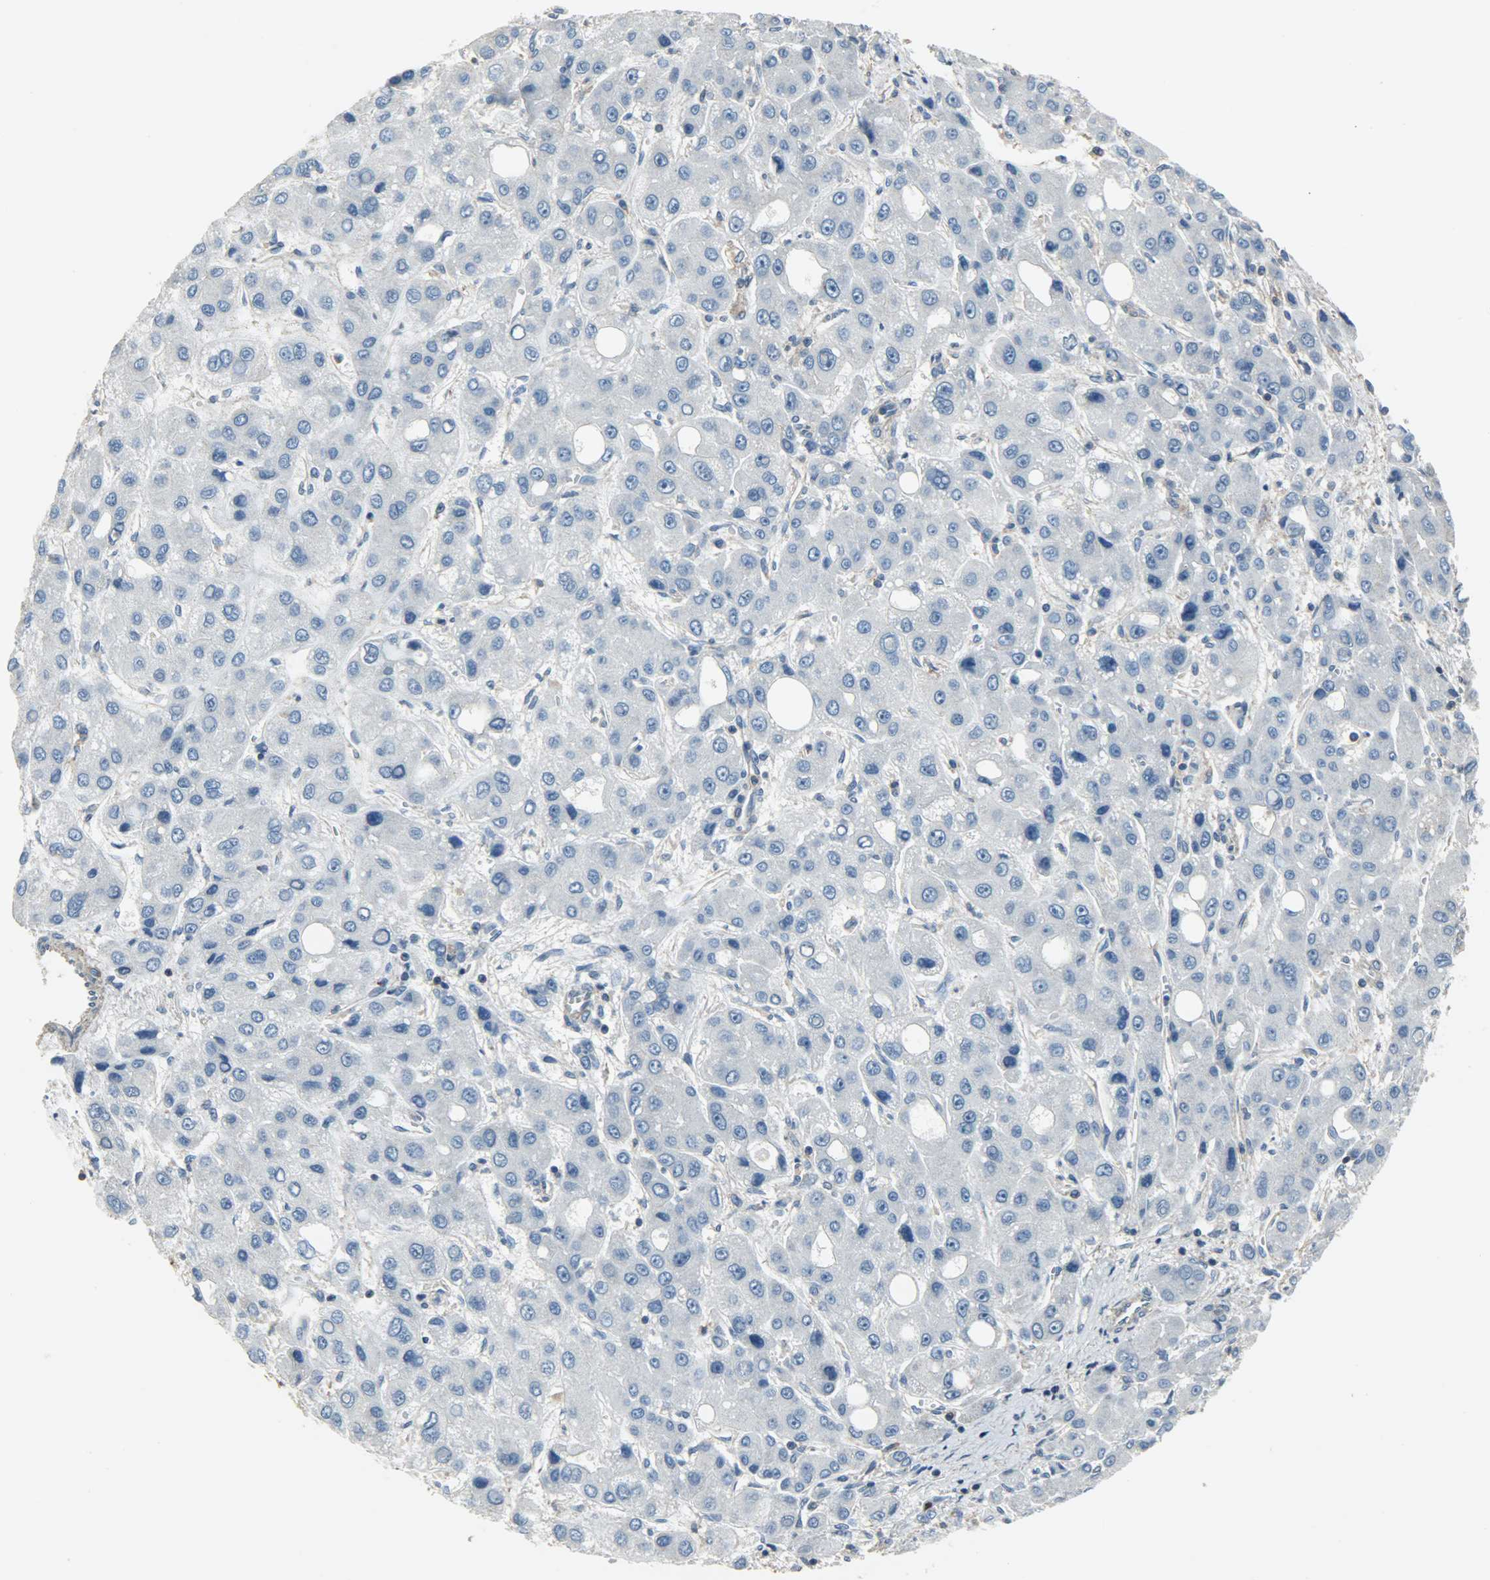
{"staining": {"intensity": "weak", "quantity": ">75%", "location": "cytoplasmic/membranous"}, "tissue": "liver cancer", "cell_type": "Tumor cells", "image_type": "cancer", "snomed": [{"axis": "morphology", "description": "Carcinoma, Hepatocellular, NOS"}, {"axis": "topography", "description": "Liver"}], "caption": "A brown stain shows weak cytoplasmic/membranous expression of a protein in human liver hepatocellular carcinoma tumor cells. The staining was performed using DAB, with brown indicating positive protein expression. Nuclei are stained blue with hematoxylin.", "gene": "DNAJA4", "patient": {"sex": "male", "age": 55}}